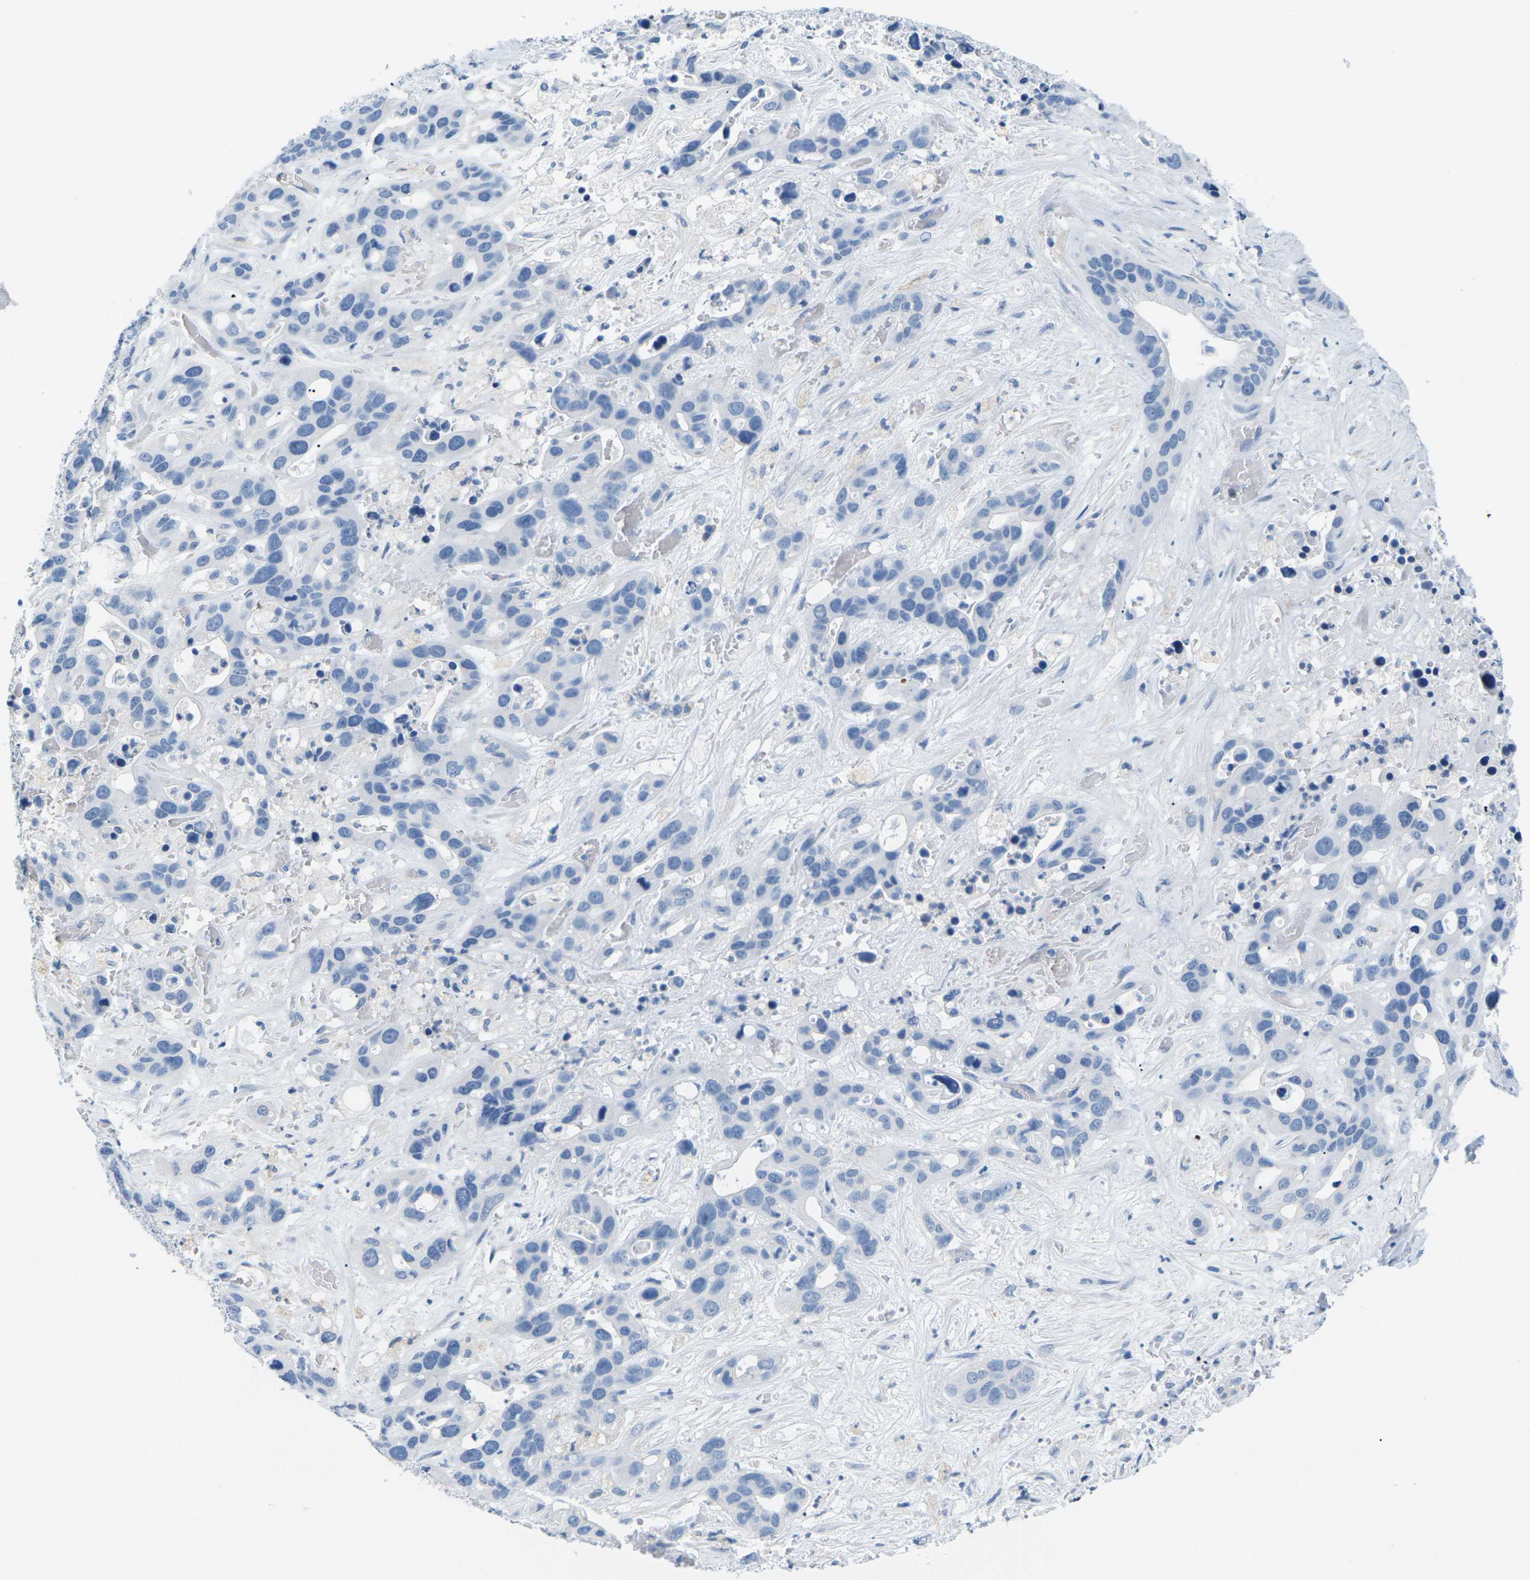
{"staining": {"intensity": "negative", "quantity": "none", "location": "none"}, "tissue": "liver cancer", "cell_type": "Tumor cells", "image_type": "cancer", "snomed": [{"axis": "morphology", "description": "Cholangiocarcinoma"}, {"axis": "topography", "description": "Liver"}], "caption": "Immunohistochemistry image of liver cholangiocarcinoma stained for a protein (brown), which reveals no positivity in tumor cells.", "gene": "SLC12A1", "patient": {"sex": "female", "age": 65}}